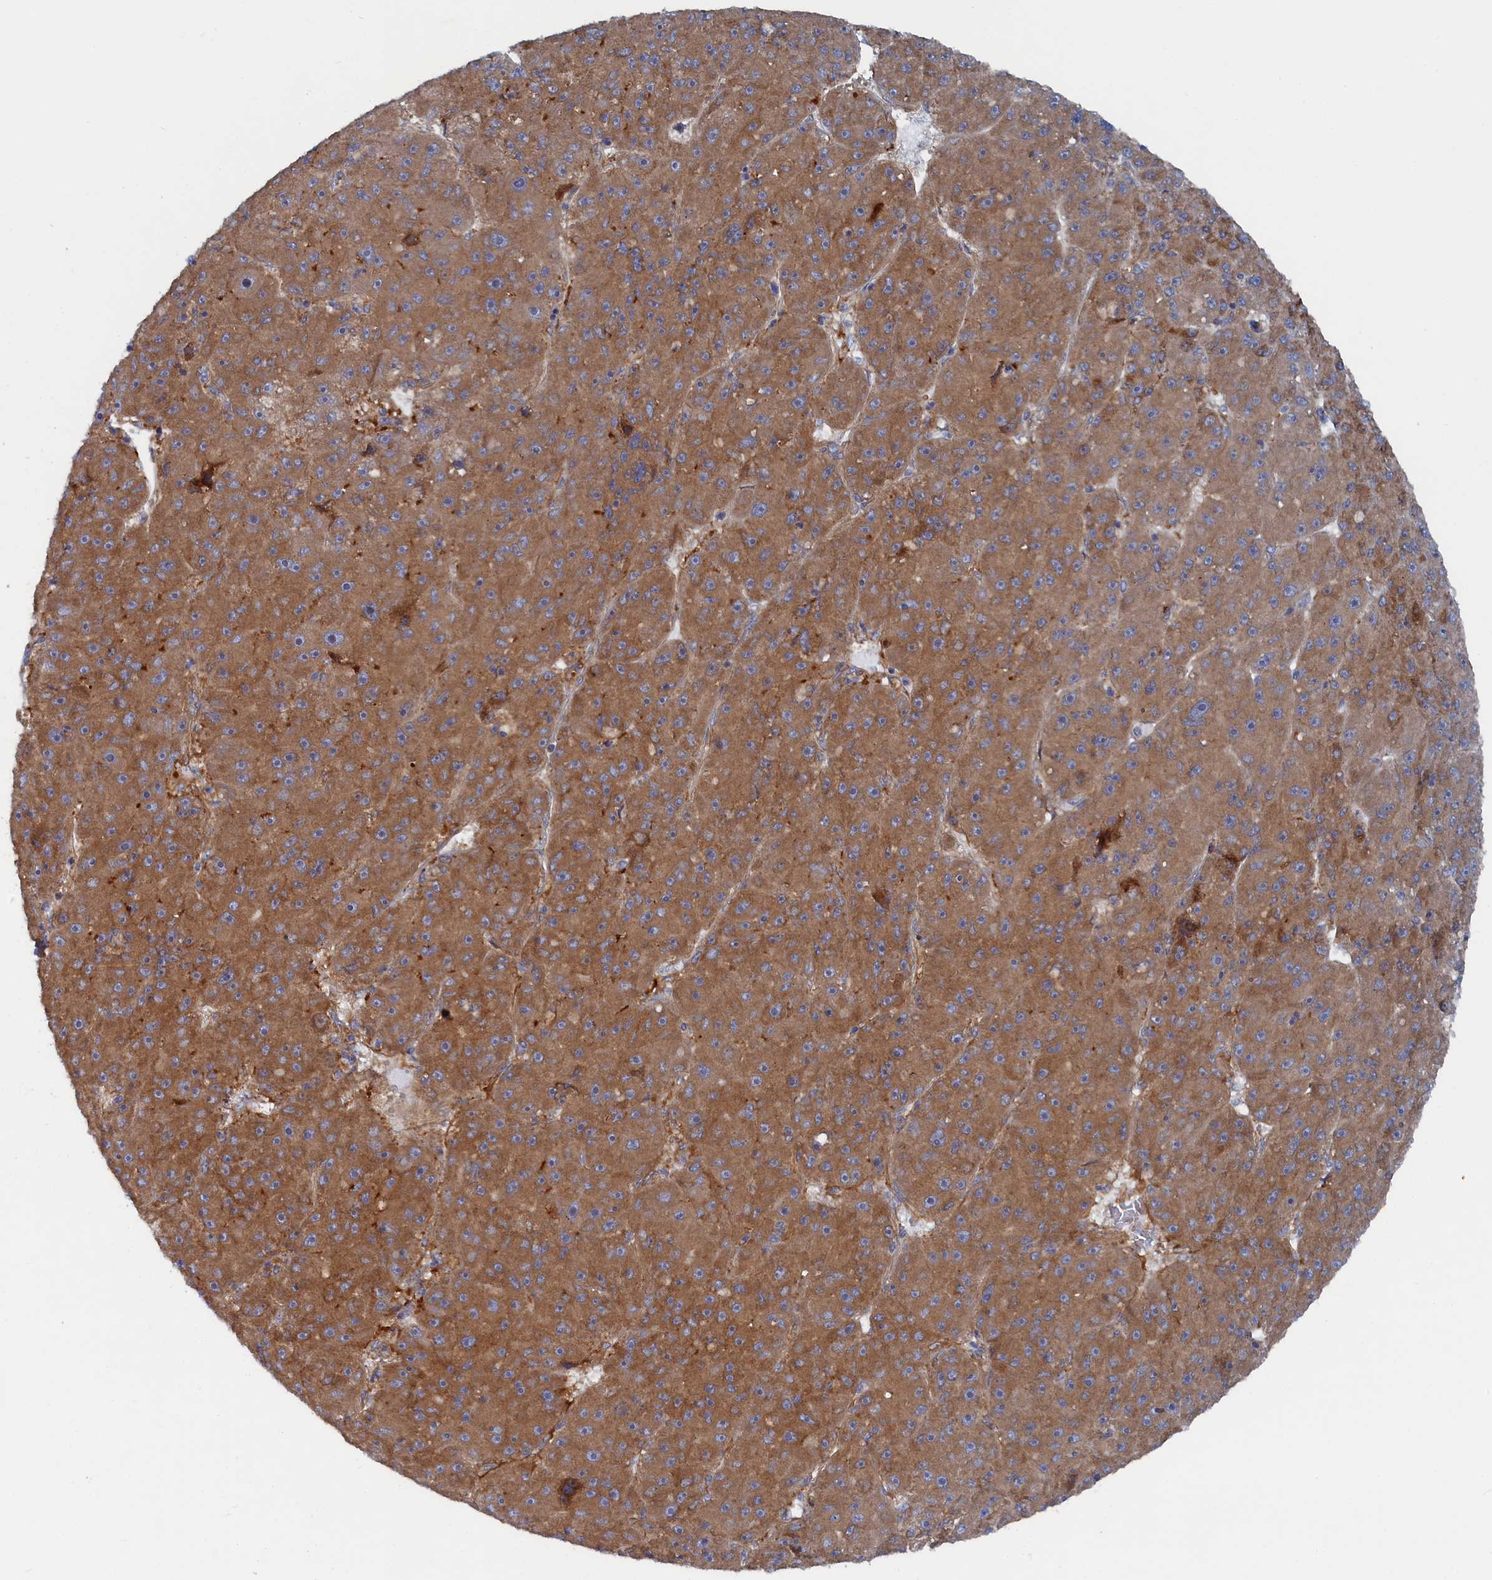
{"staining": {"intensity": "moderate", "quantity": ">75%", "location": "cytoplasmic/membranous"}, "tissue": "liver cancer", "cell_type": "Tumor cells", "image_type": "cancer", "snomed": [{"axis": "morphology", "description": "Carcinoma, Hepatocellular, NOS"}, {"axis": "topography", "description": "Liver"}], "caption": "There is medium levels of moderate cytoplasmic/membranous expression in tumor cells of liver cancer (hepatocellular carcinoma), as demonstrated by immunohistochemical staining (brown color).", "gene": "TMEM196", "patient": {"sex": "male", "age": 67}}